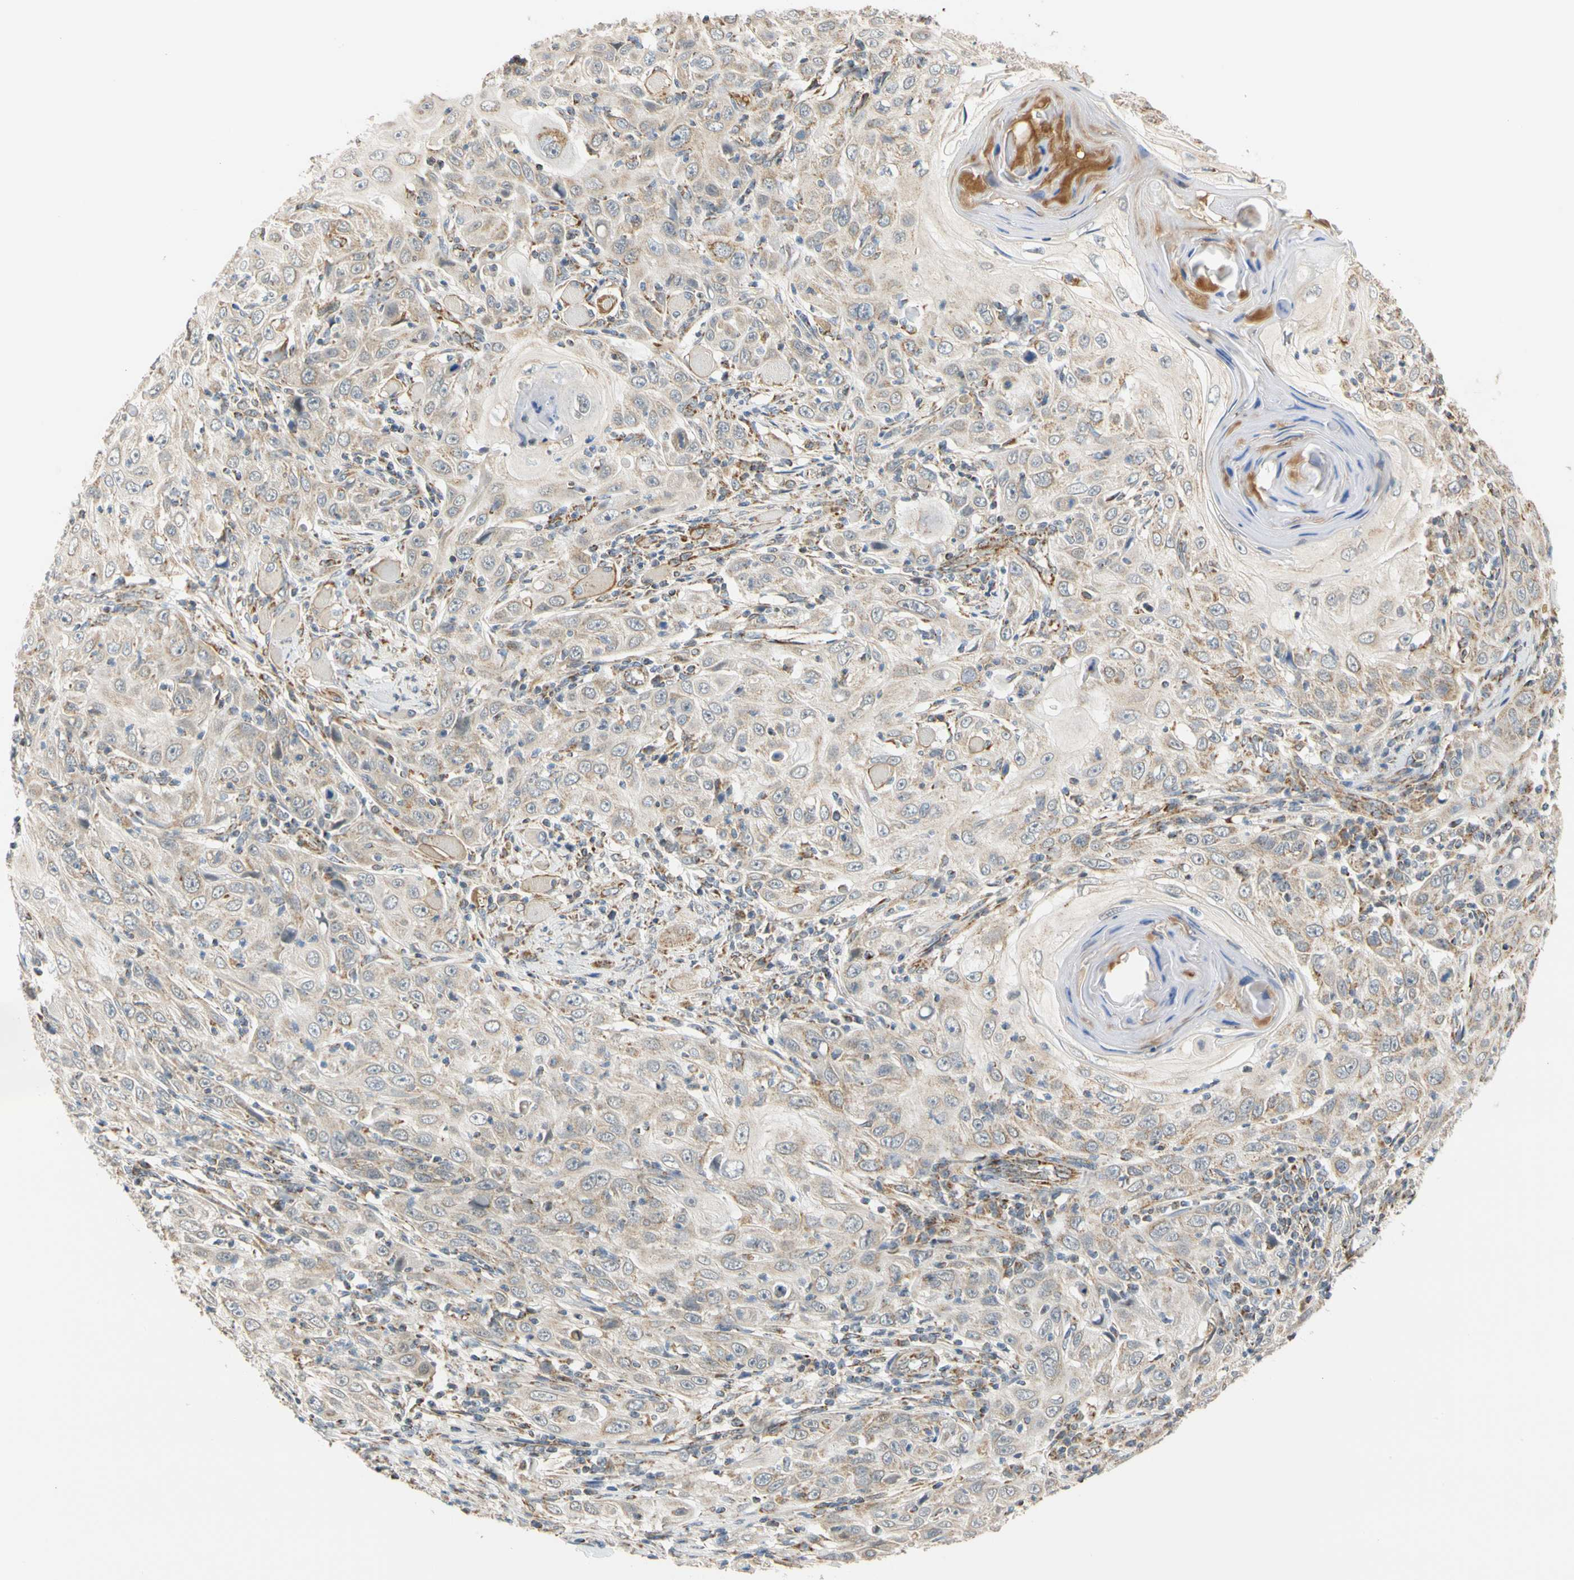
{"staining": {"intensity": "weak", "quantity": "<25%", "location": "cytoplasmic/membranous"}, "tissue": "skin cancer", "cell_type": "Tumor cells", "image_type": "cancer", "snomed": [{"axis": "morphology", "description": "Squamous cell carcinoma, NOS"}, {"axis": "topography", "description": "Skin"}], "caption": "This is a image of immunohistochemistry (IHC) staining of skin cancer (squamous cell carcinoma), which shows no expression in tumor cells. (DAB immunohistochemistry (IHC) with hematoxylin counter stain).", "gene": "SFXN3", "patient": {"sex": "female", "age": 88}}